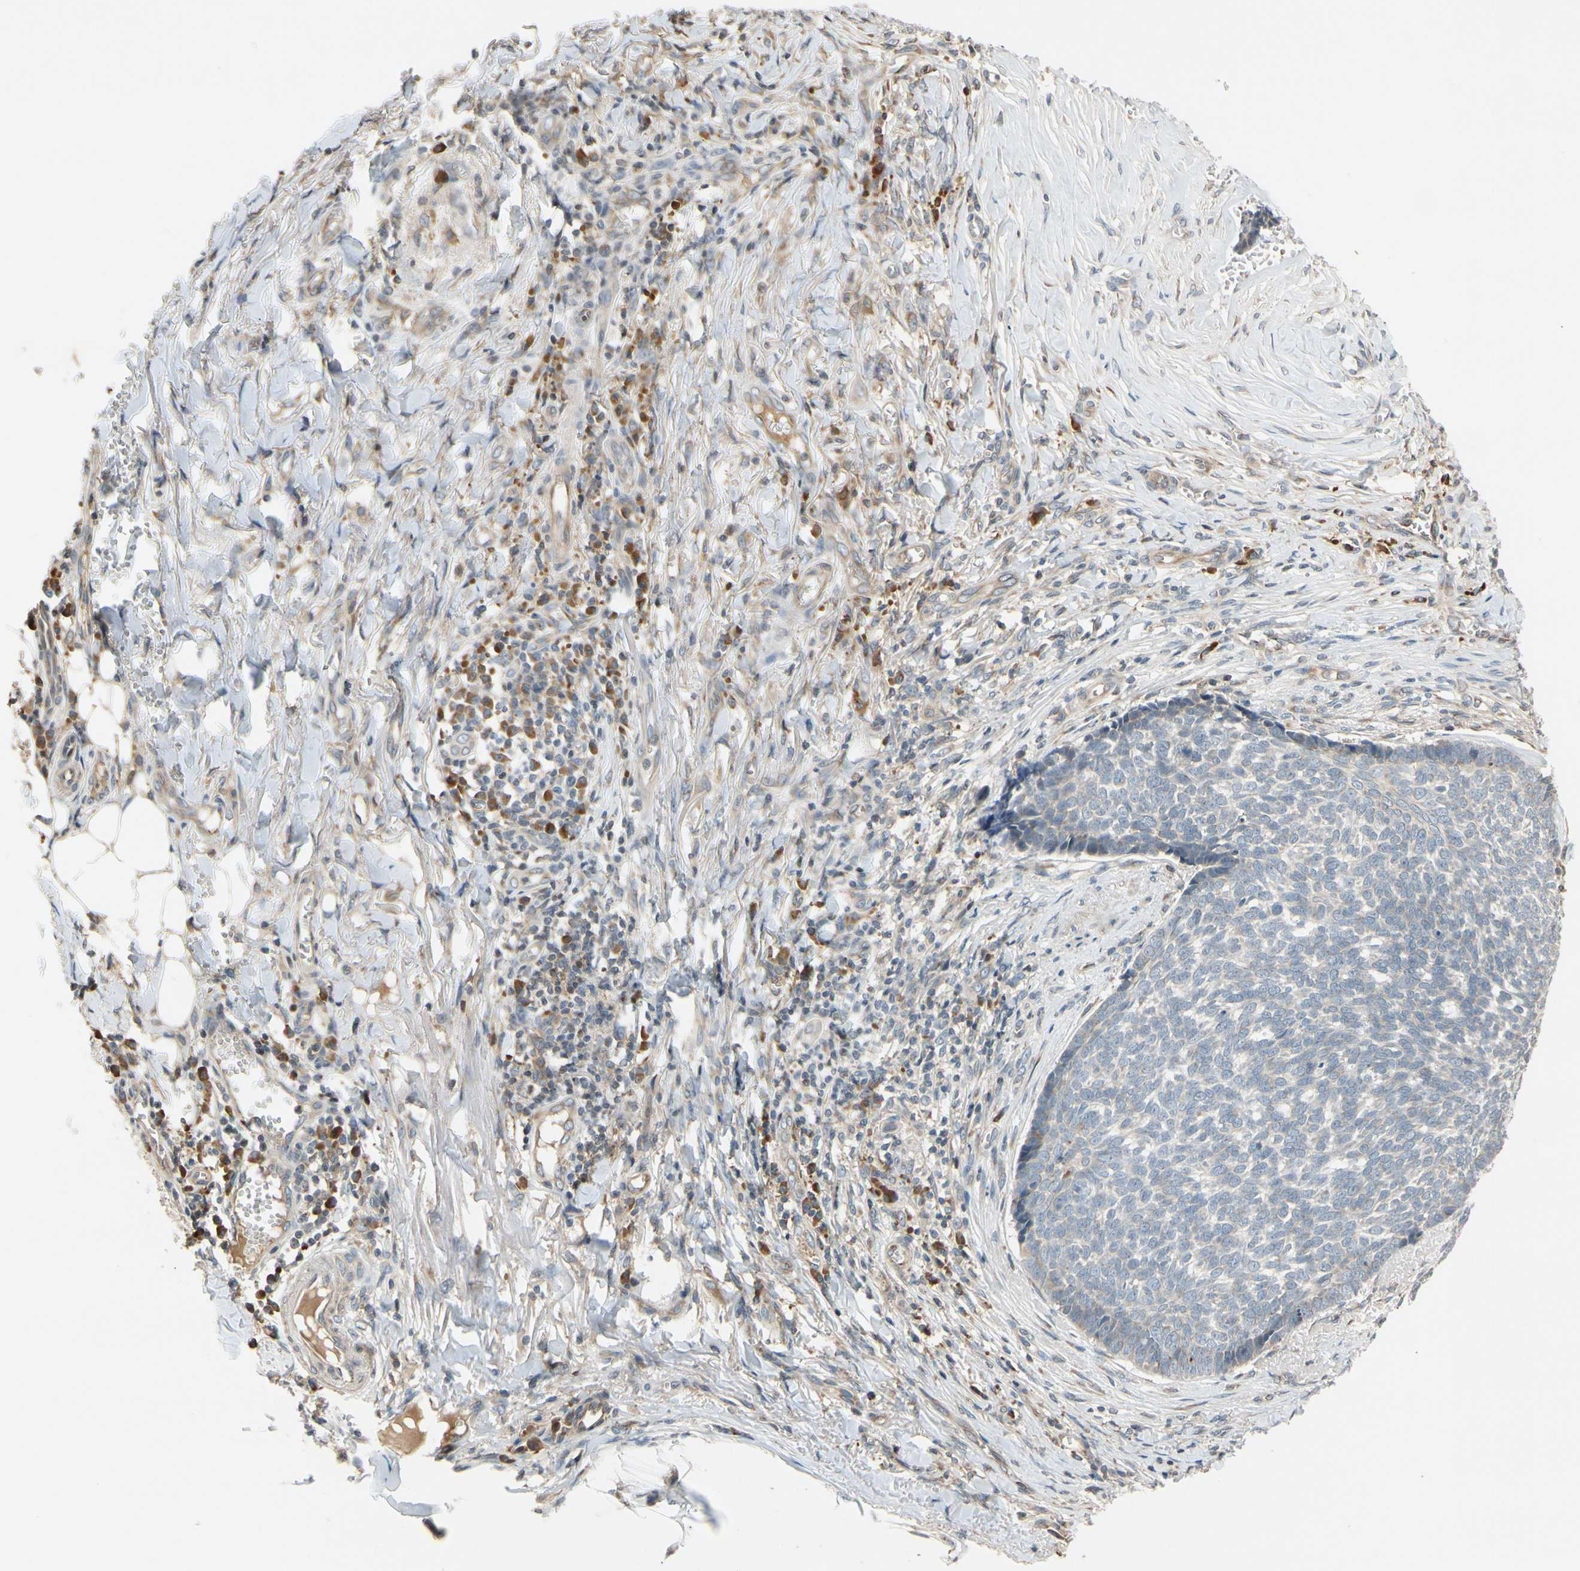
{"staining": {"intensity": "weak", "quantity": ">75%", "location": "cytoplasmic/membranous"}, "tissue": "skin cancer", "cell_type": "Tumor cells", "image_type": "cancer", "snomed": [{"axis": "morphology", "description": "Basal cell carcinoma"}, {"axis": "topography", "description": "Skin"}], "caption": "Skin basal cell carcinoma tissue shows weak cytoplasmic/membranous expression in approximately >75% of tumor cells Using DAB (3,3'-diaminobenzidine) (brown) and hematoxylin (blue) stains, captured at high magnification using brightfield microscopy.", "gene": "ATP2C1", "patient": {"sex": "male", "age": 84}}